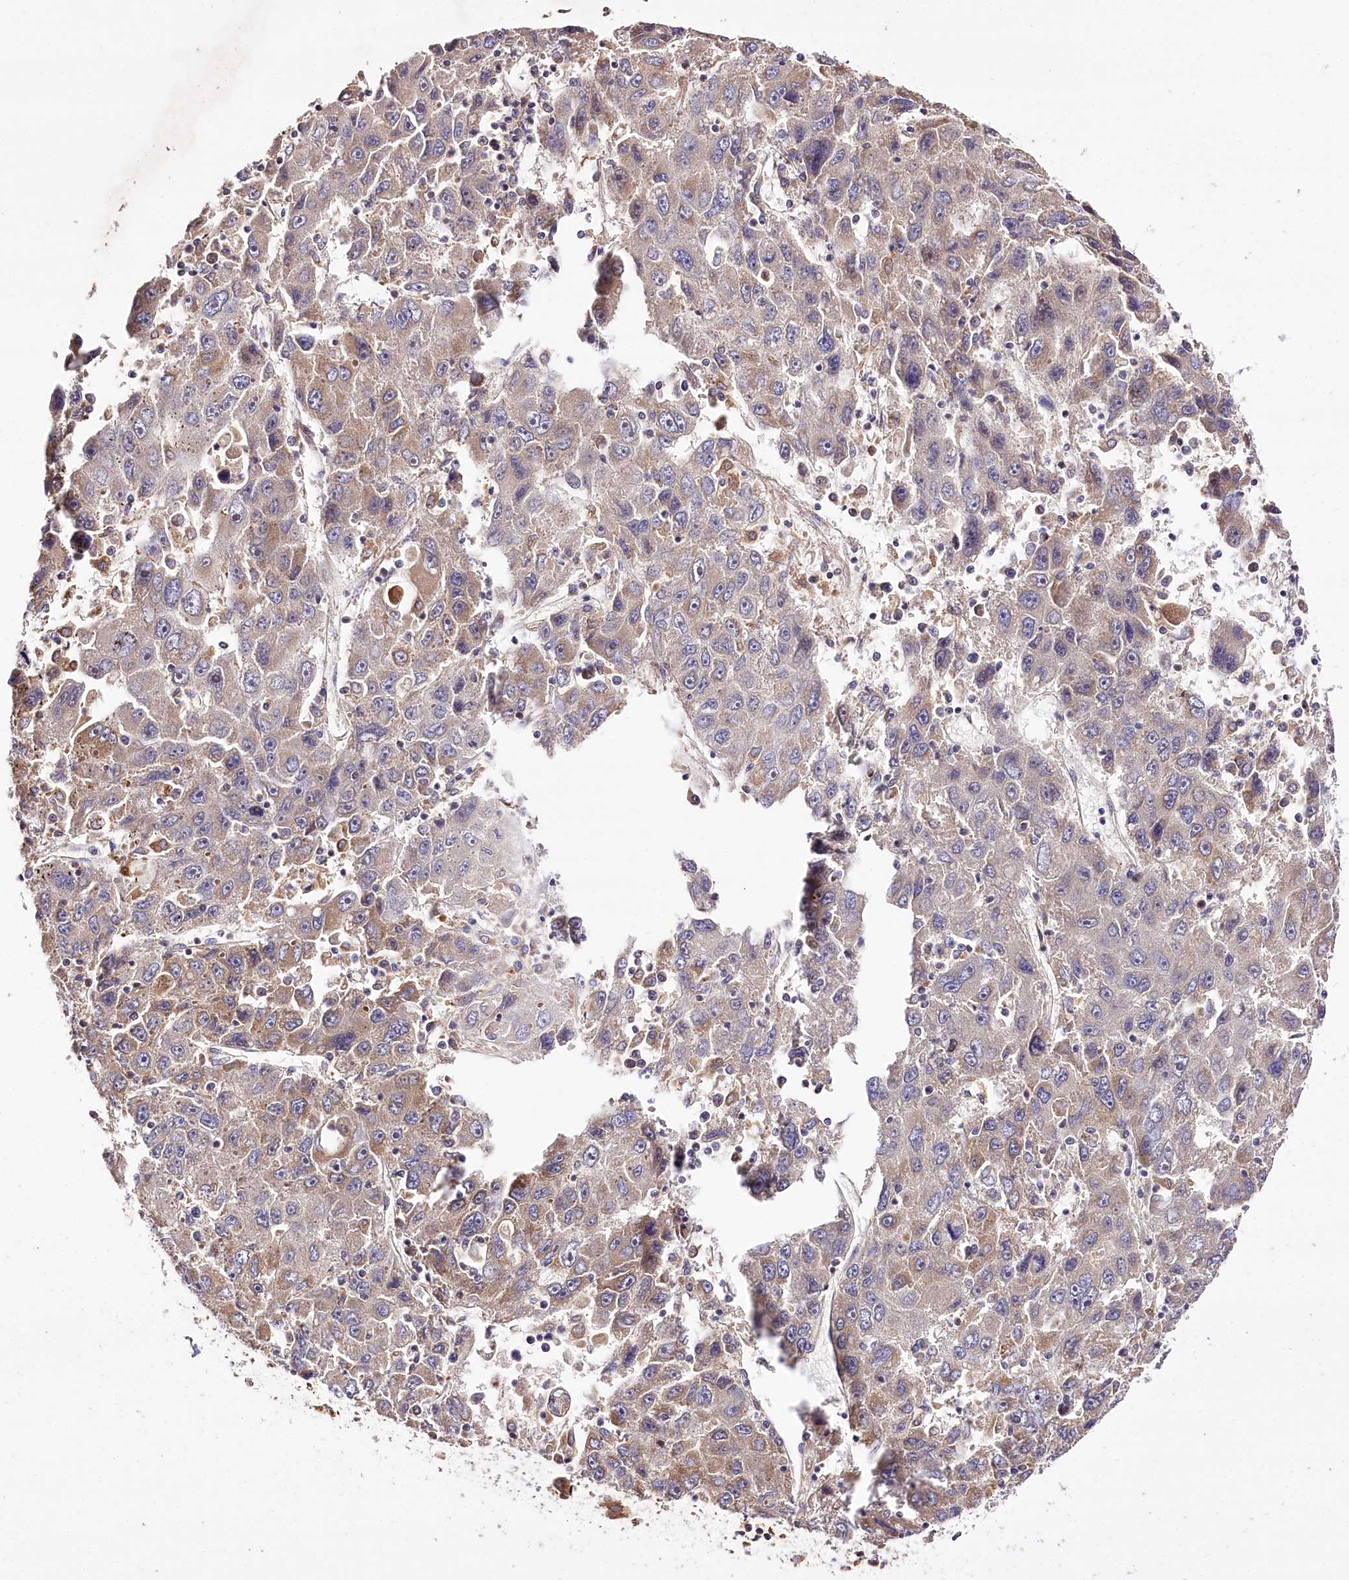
{"staining": {"intensity": "weak", "quantity": "<25%", "location": "cytoplasmic/membranous"}, "tissue": "liver cancer", "cell_type": "Tumor cells", "image_type": "cancer", "snomed": [{"axis": "morphology", "description": "Carcinoma, Hepatocellular, NOS"}, {"axis": "topography", "description": "Liver"}], "caption": "Immunohistochemistry photomicrograph of neoplastic tissue: liver hepatocellular carcinoma stained with DAB (3,3'-diaminobenzidine) reveals no significant protein staining in tumor cells.", "gene": "WWC1", "patient": {"sex": "male", "age": 49}}